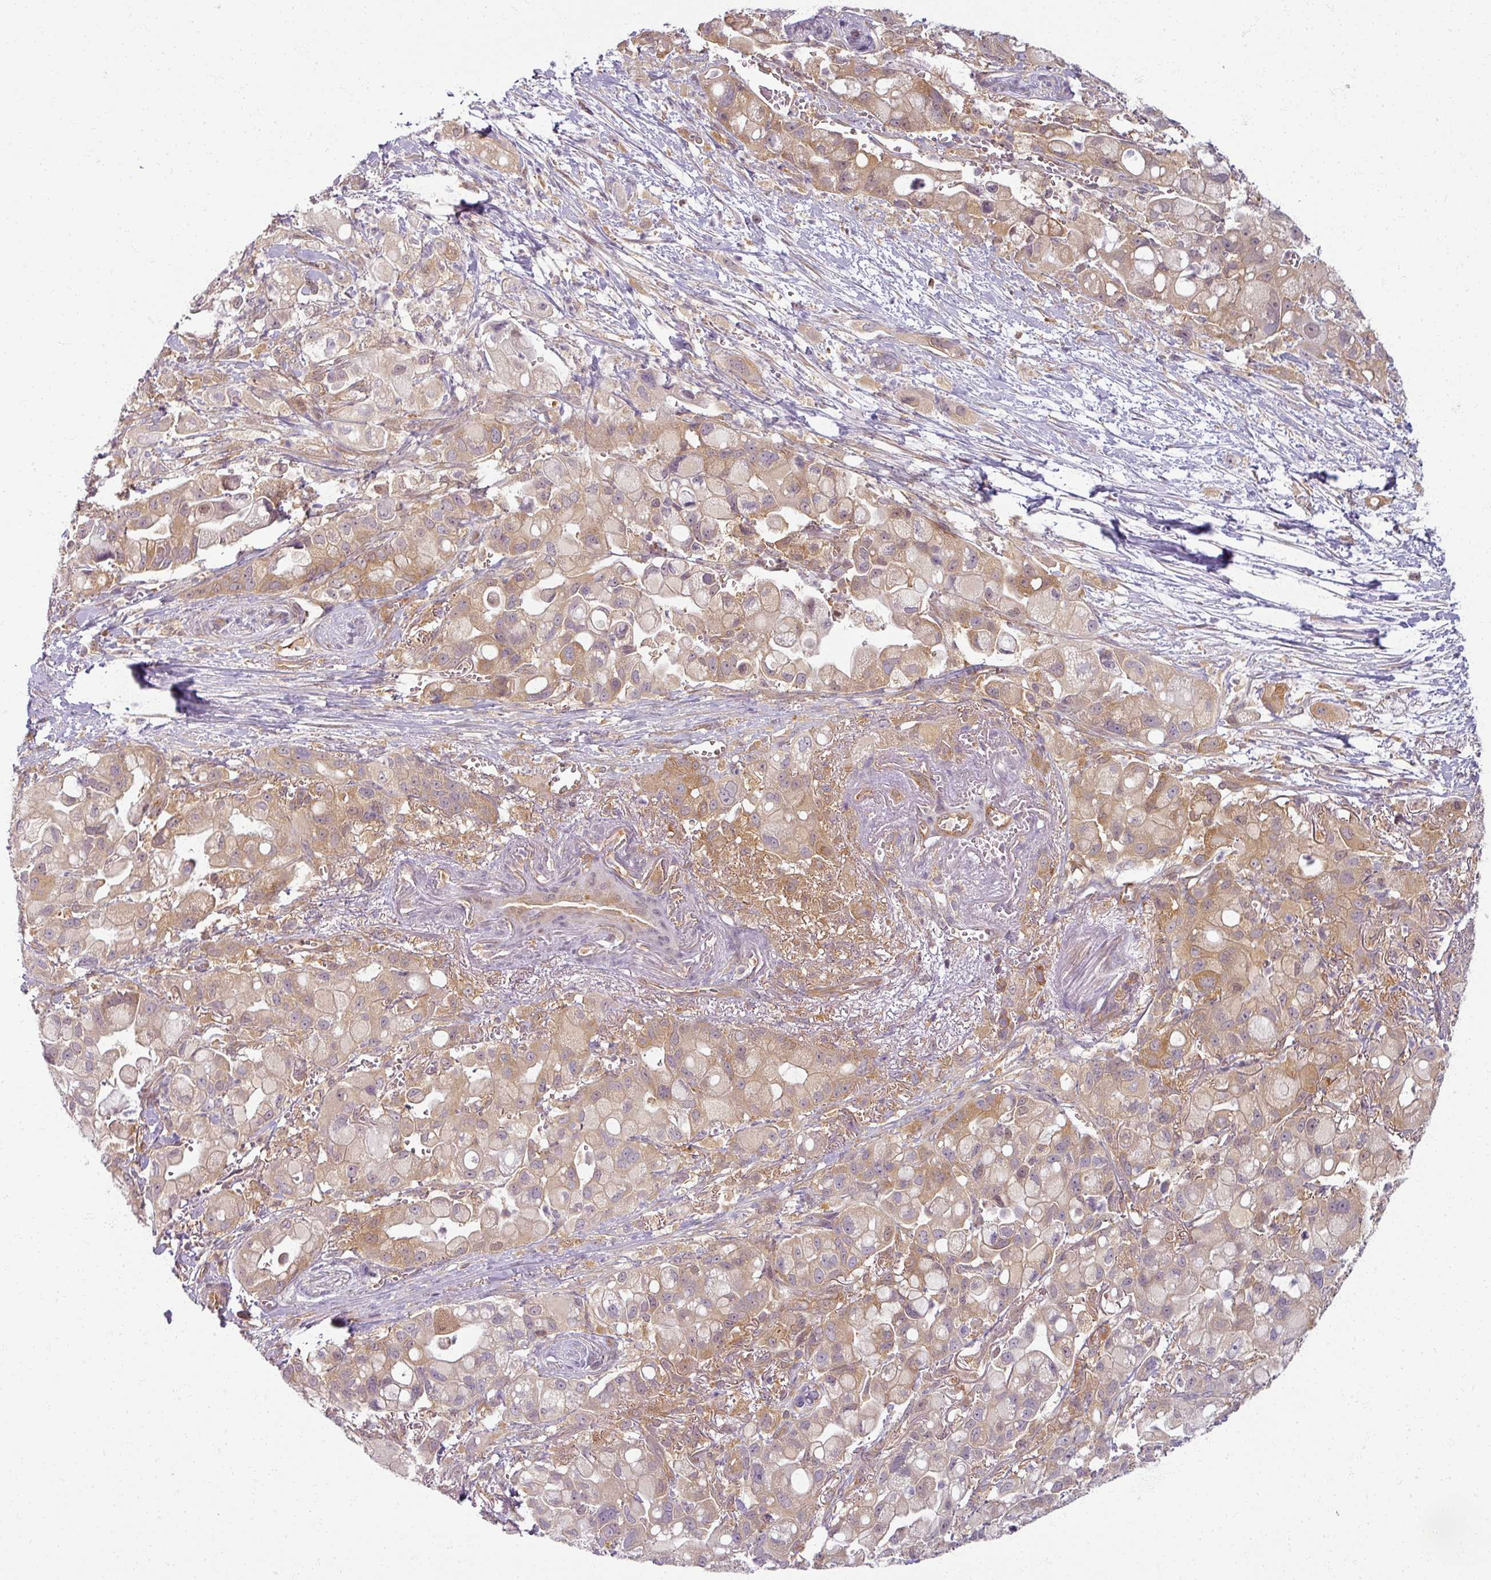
{"staining": {"intensity": "moderate", "quantity": ">75%", "location": "cytoplasmic/membranous"}, "tissue": "pancreatic cancer", "cell_type": "Tumor cells", "image_type": "cancer", "snomed": [{"axis": "morphology", "description": "Adenocarcinoma, NOS"}, {"axis": "topography", "description": "Pancreas"}], "caption": "Adenocarcinoma (pancreatic) stained for a protein (brown) shows moderate cytoplasmic/membranous positive staining in approximately >75% of tumor cells.", "gene": "AGPAT4", "patient": {"sex": "male", "age": 68}}